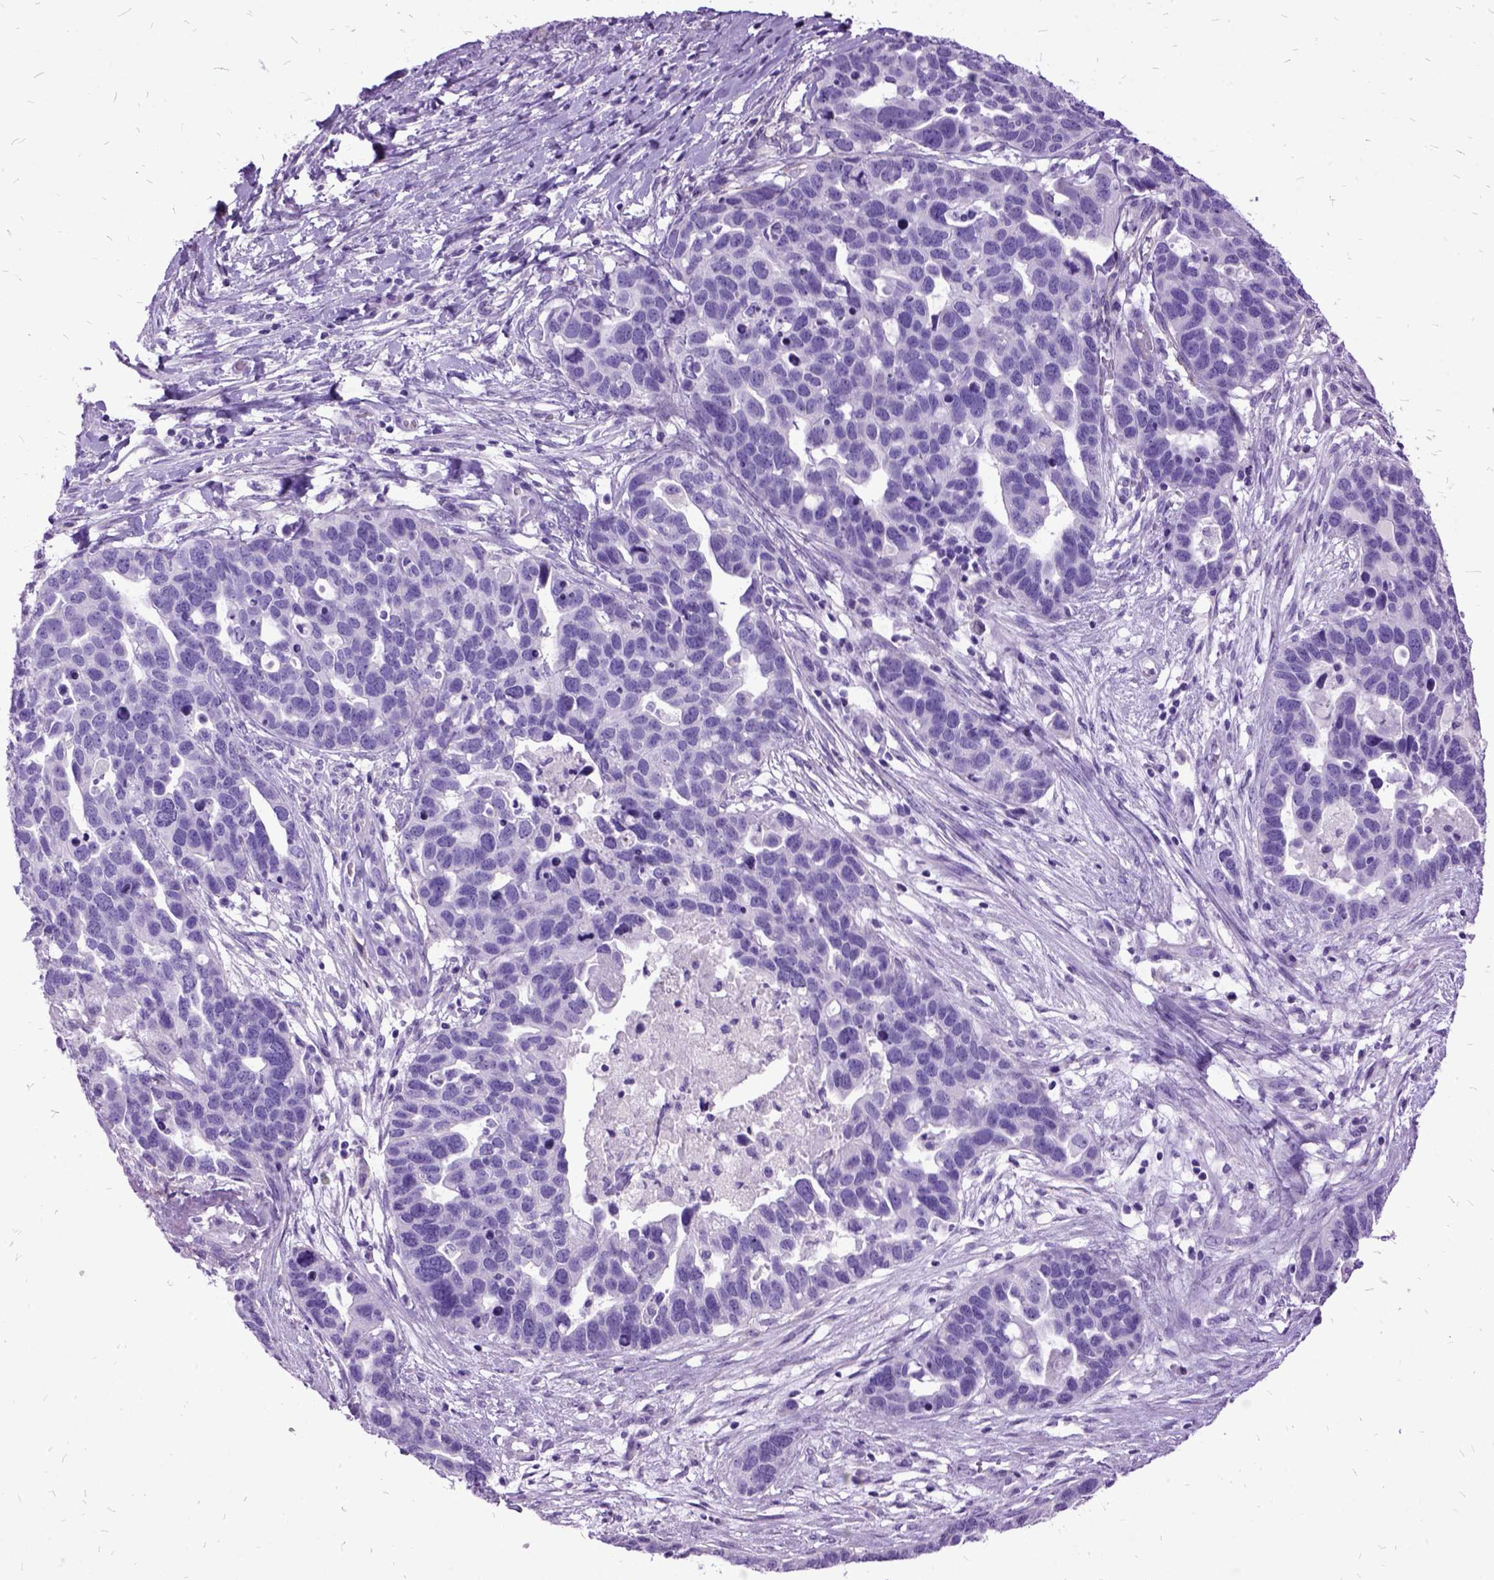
{"staining": {"intensity": "negative", "quantity": "none", "location": "none"}, "tissue": "ovarian cancer", "cell_type": "Tumor cells", "image_type": "cancer", "snomed": [{"axis": "morphology", "description": "Cystadenocarcinoma, serous, NOS"}, {"axis": "topography", "description": "Ovary"}], "caption": "An immunohistochemistry (IHC) micrograph of serous cystadenocarcinoma (ovarian) is shown. There is no staining in tumor cells of serous cystadenocarcinoma (ovarian).", "gene": "MME", "patient": {"sex": "female", "age": 54}}